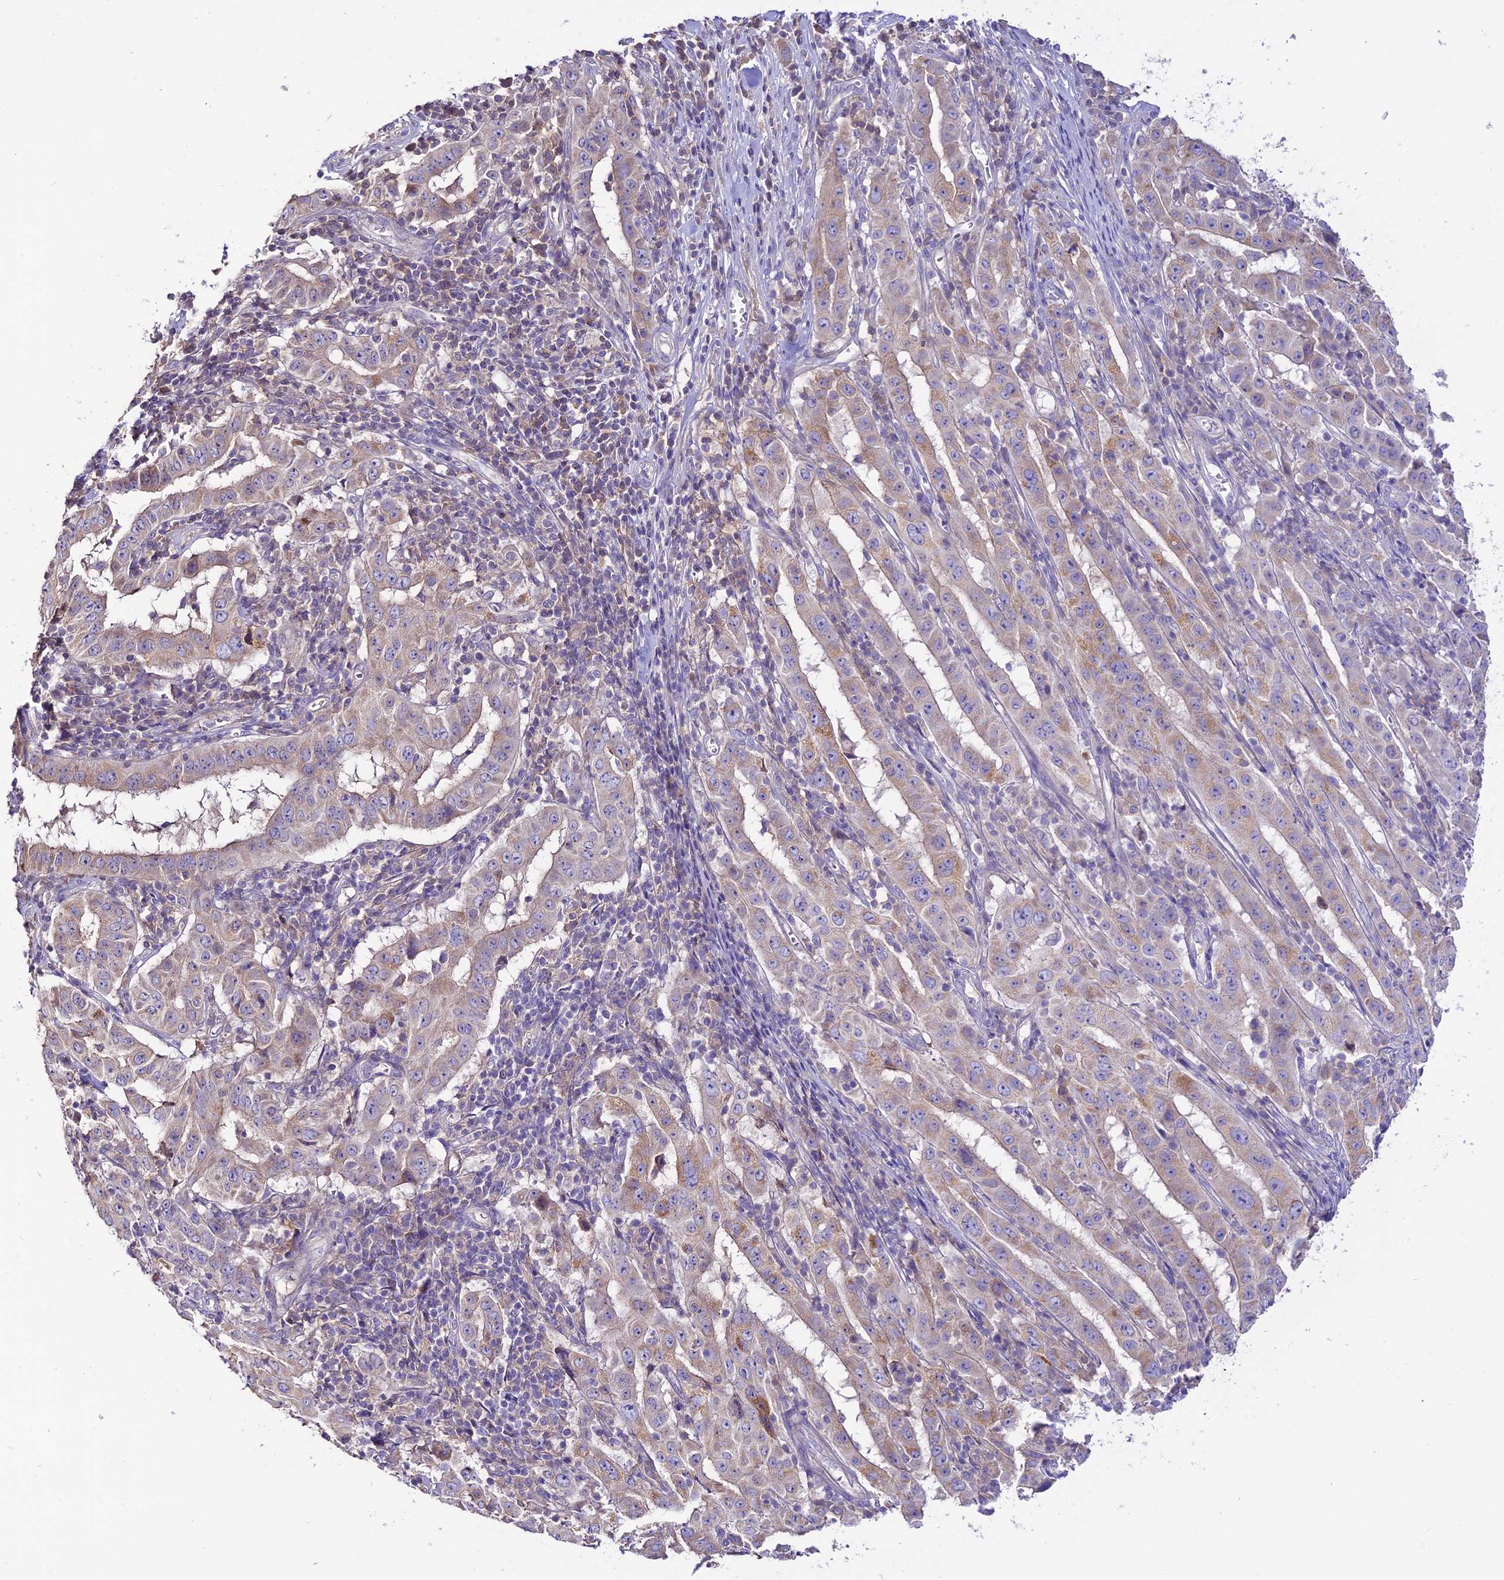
{"staining": {"intensity": "weak", "quantity": "25%-75%", "location": "cytoplasmic/membranous"}, "tissue": "pancreatic cancer", "cell_type": "Tumor cells", "image_type": "cancer", "snomed": [{"axis": "morphology", "description": "Adenocarcinoma, NOS"}, {"axis": "topography", "description": "Pancreas"}], "caption": "Pancreatic cancer tissue exhibits weak cytoplasmic/membranous staining in approximately 25%-75% of tumor cells", "gene": "NLRP9", "patient": {"sex": "male", "age": 63}}